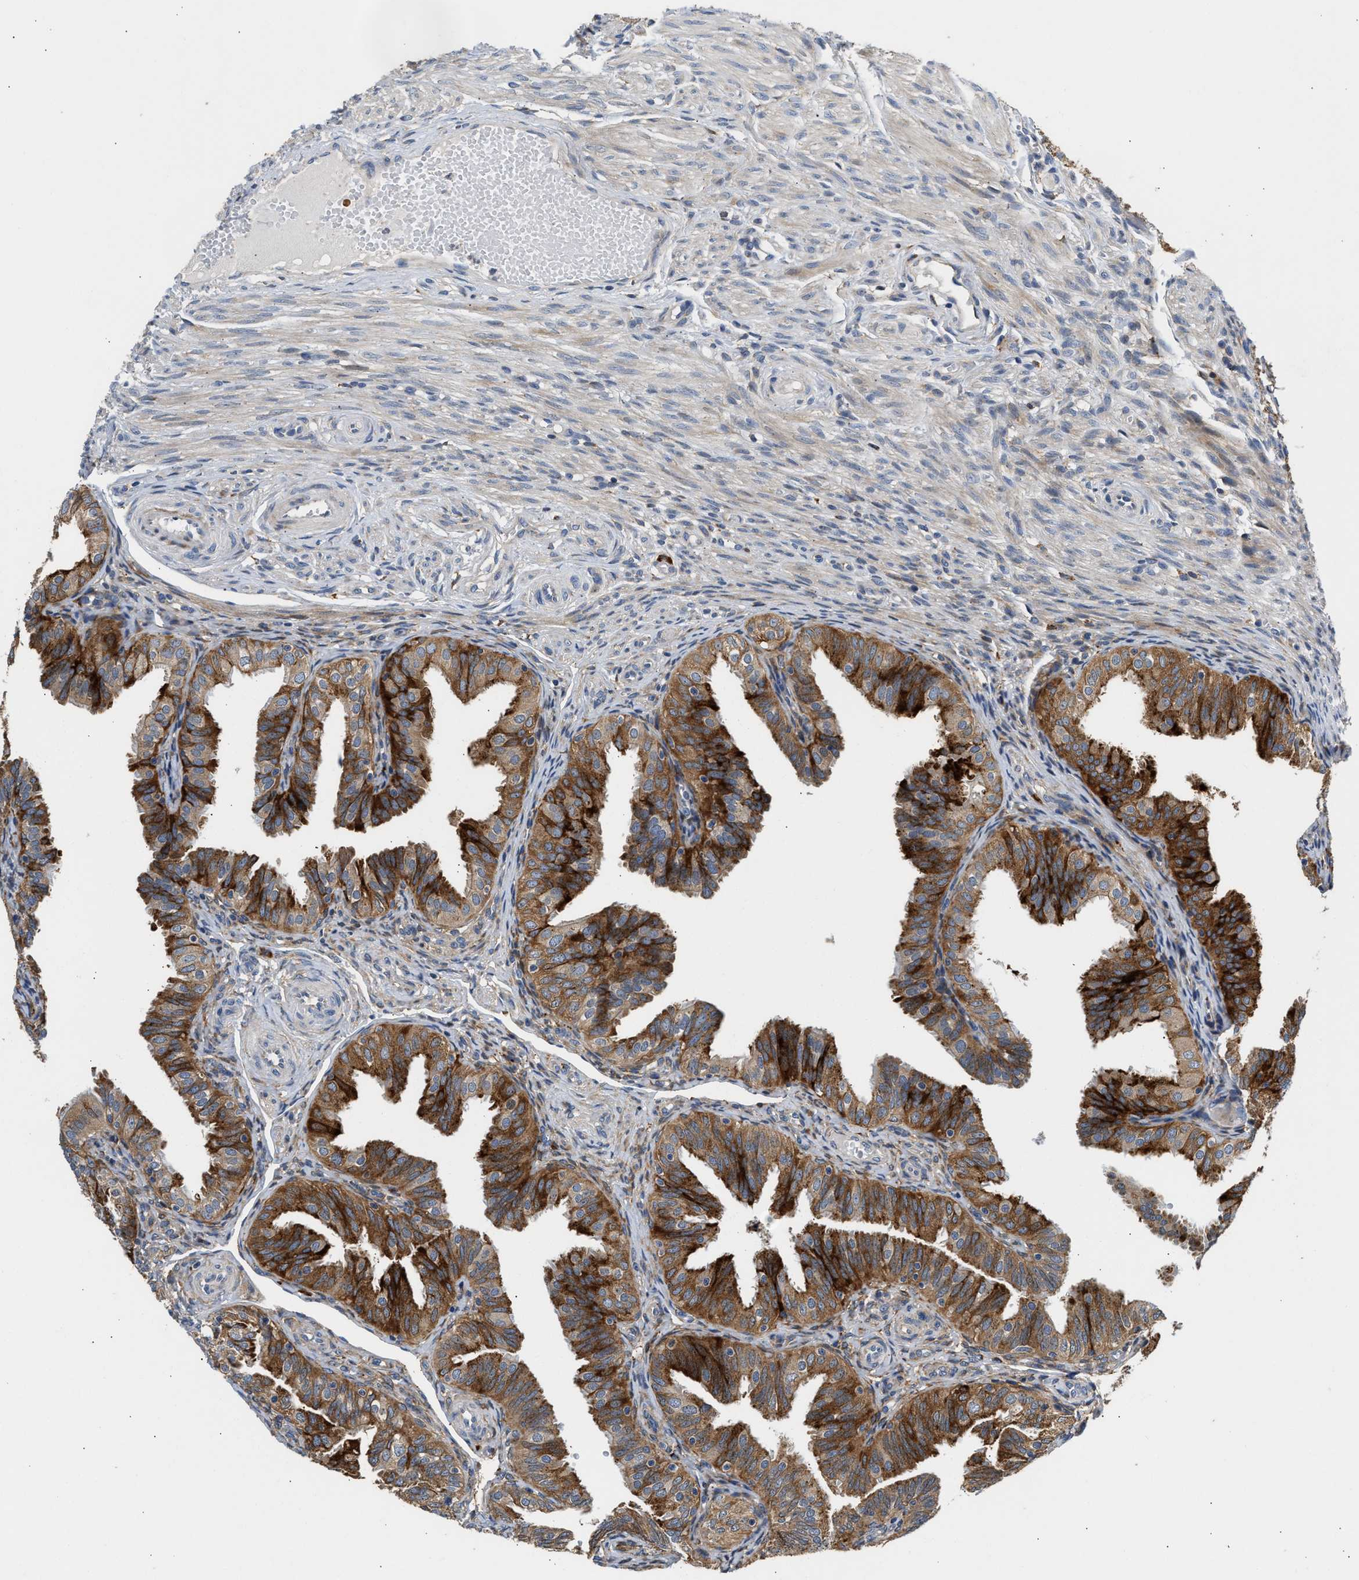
{"staining": {"intensity": "strong", "quantity": ">75%", "location": "cytoplasmic/membranous"}, "tissue": "fallopian tube", "cell_type": "Glandular cells", "image_type": "normal", "snomed": [{"axis": "morphology", "description": "Normal tissue, NOS"}, {"axis": "topography", "description": "Fallopian tube"}], "caption": "A brown stain shows strong cytoplasmic/membranous staining of a protein in glandular cells of normal human fallopian tube.", "gene": "AMZ1", "patient": {"sex": "female", "age": 35}}